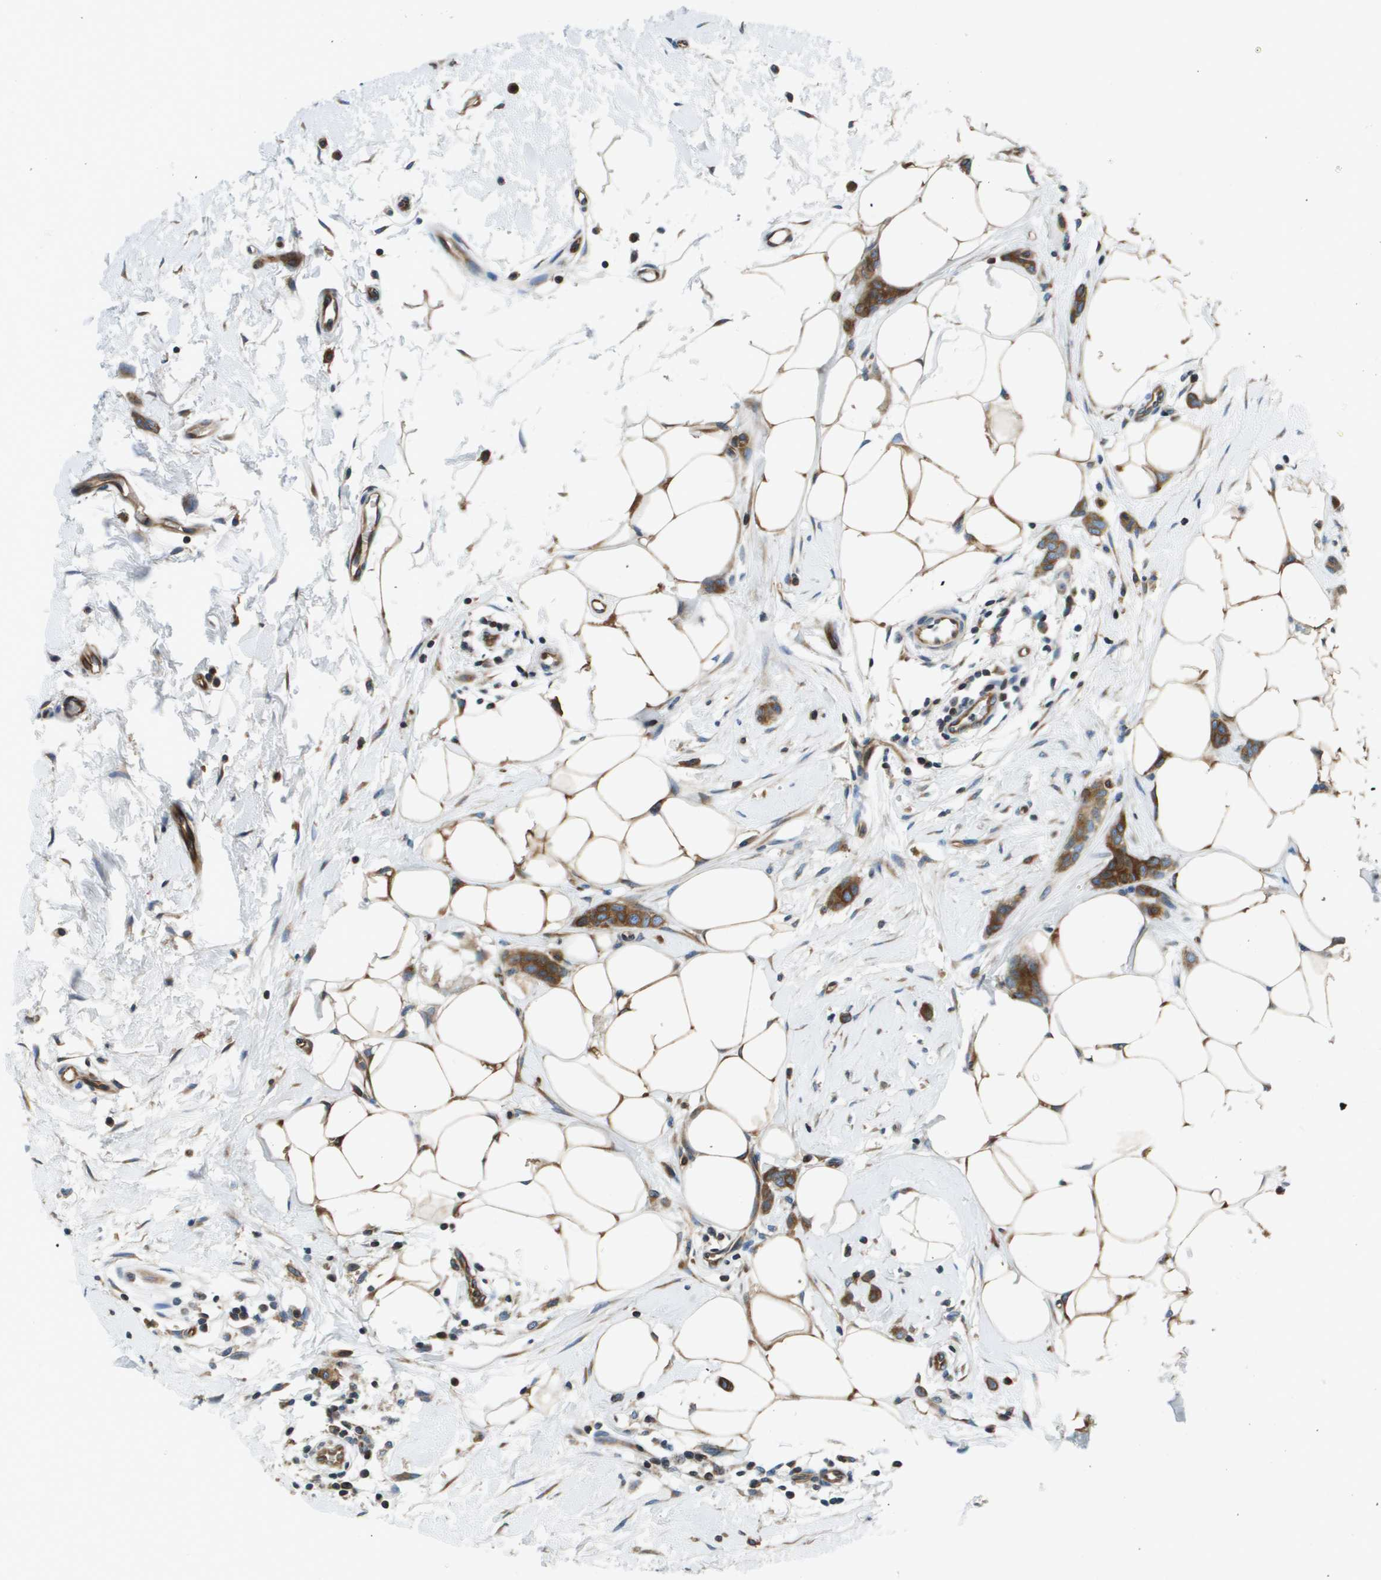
{"staining": {"intensity": "moderate", "quantity": ">75%", "location": "cytoplasmic/membranous"}, "tissue": "breast cancer", "cell_type": "Tumor cells", "image_type": "cancer", "snomed": [{"axis": "morphology", "description": "Lobular carcinoma"}, {"axis": "topography", "description": "Skin"}, {"axis": "topography", "description": "Breast"}], "caption": "The histopathology image reveals staining of breast cancer, revealing moderate cytoplasmic/membranous protein expression (brown color) within tumor cells.", "gene": "ESYT1", "patient": {"sex": "female", "age": 46}}